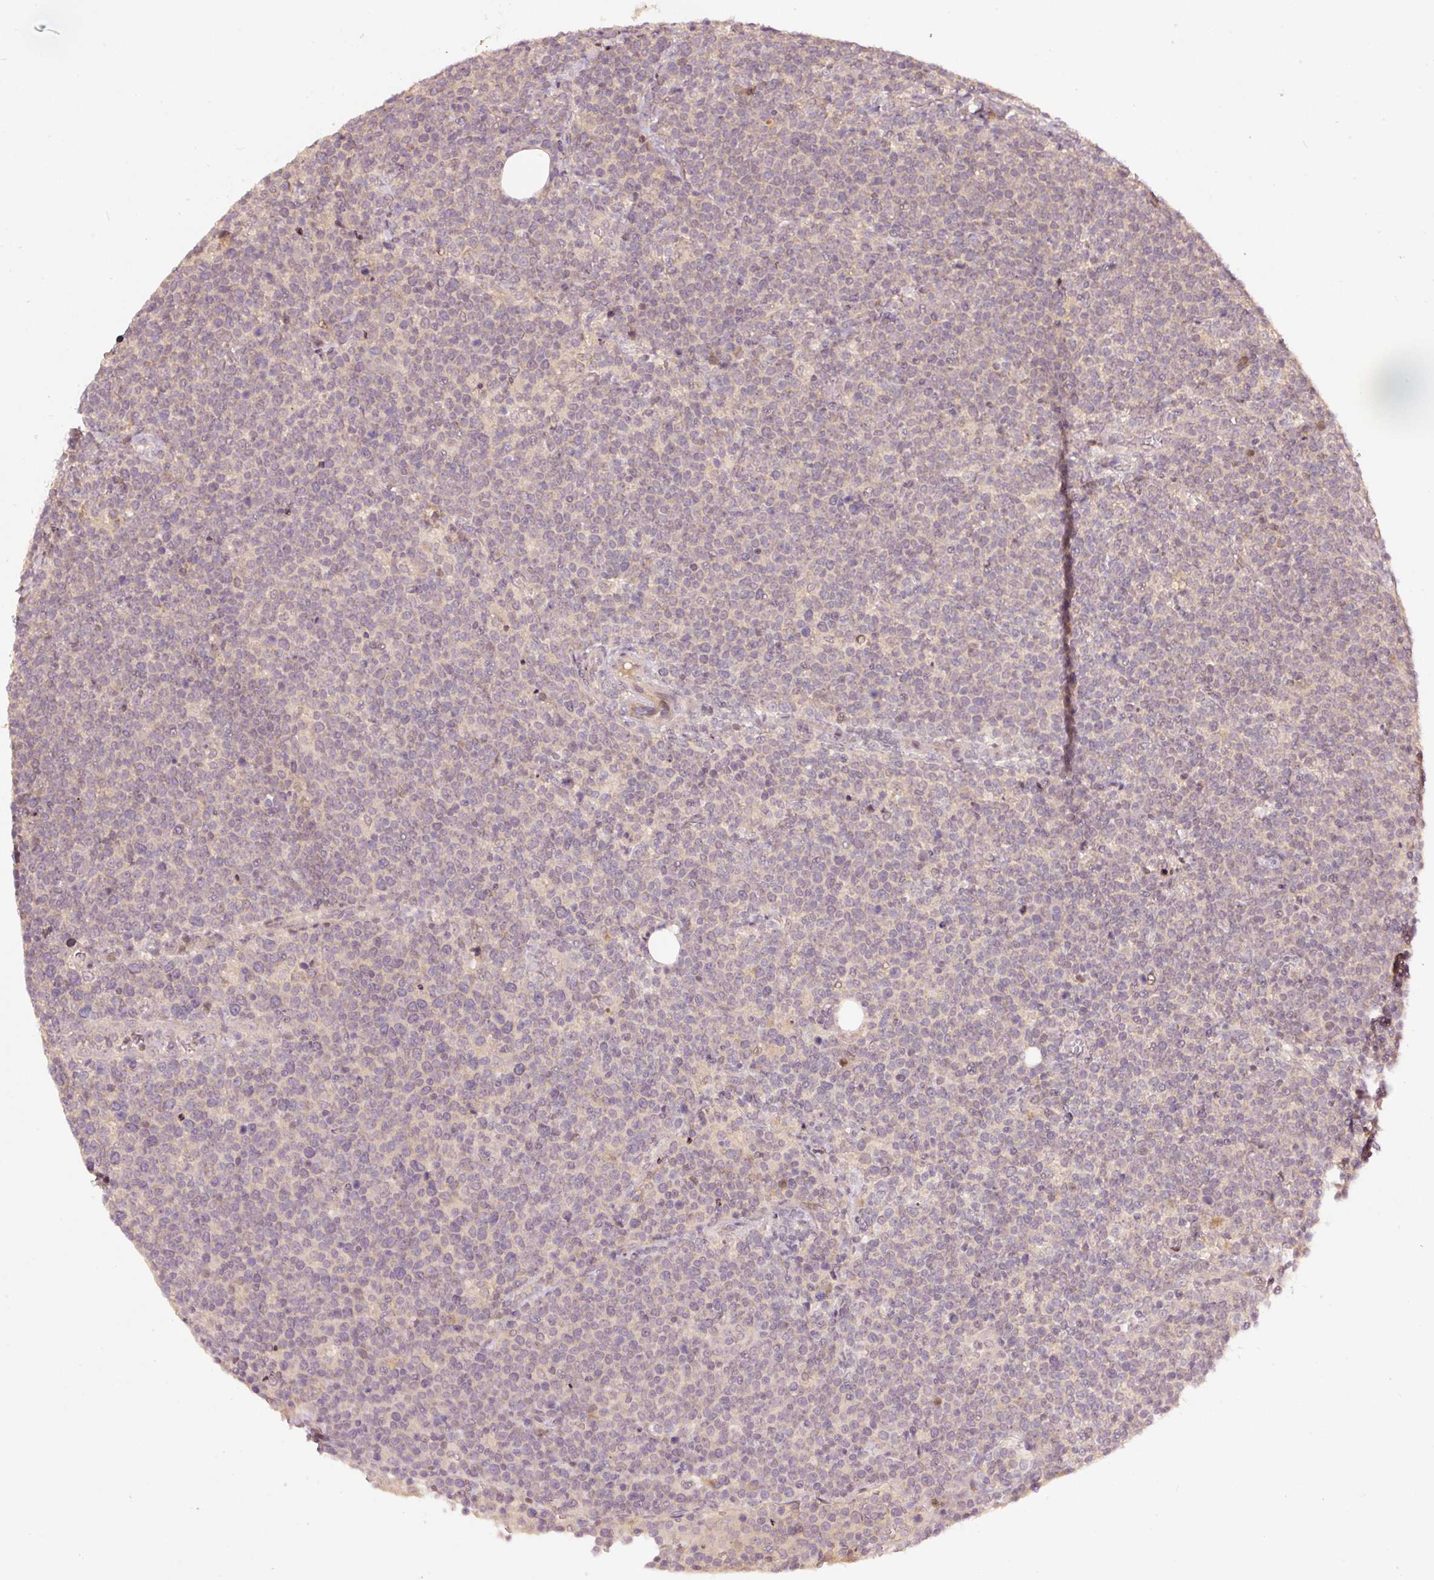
{"staining": {"intensity": "negative", "quantity": "none", "location": "none"}, "tissue": "lymphoma", "cell_type": "Tumor cells", "image_type": "cancer", "snomed": [{"axis": "morphology", "description": "Malignant lymphoma, non-Hodgkin's type, High grade"}, {"axis": "topography", "description": "Lymph node"}], "caption": "Lymphoma was stained to show a protein in brown. There is no significant positivity in tumor cells.", "gene": "PCDHB1", "patient": {"sex": "male", "age": 61}}